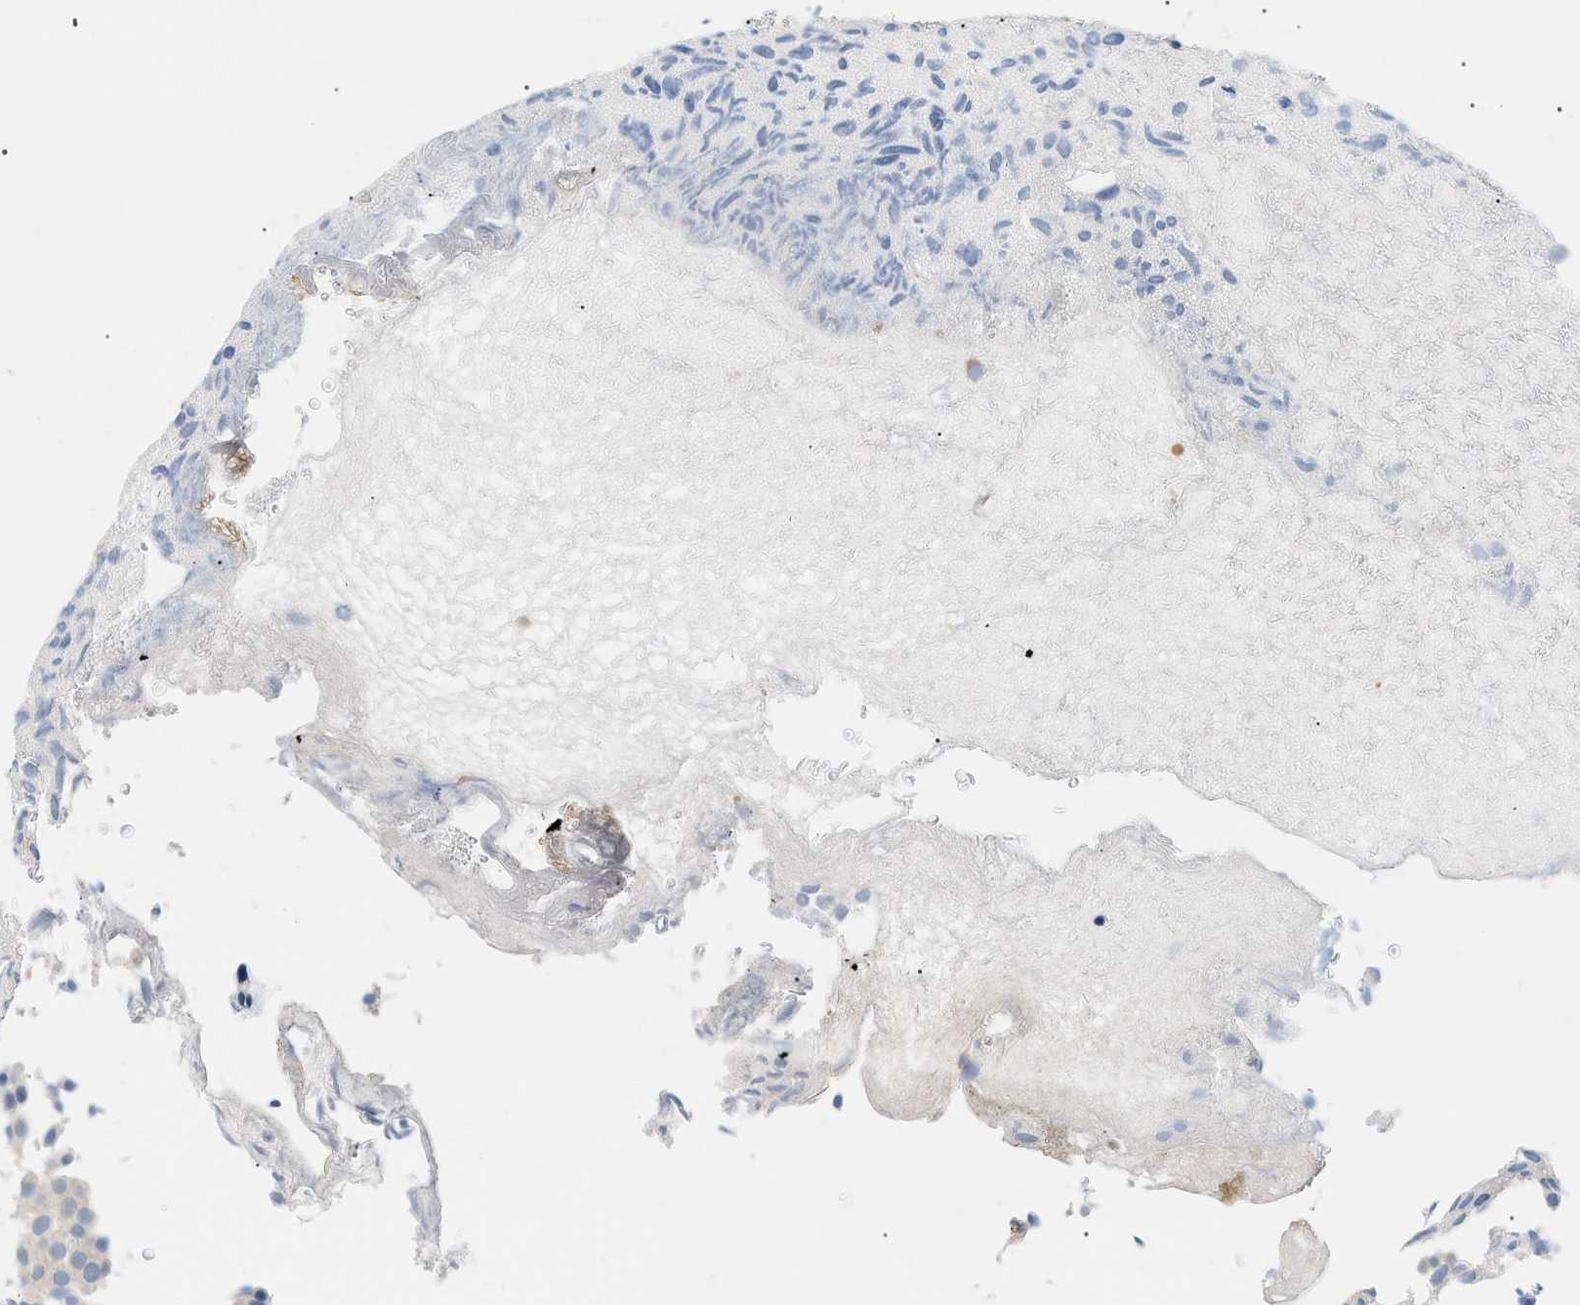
{"staining": {"intensity": "negative", "quantity": "none", "location": "none"}, "tissue": "urothelial cancer", "cell_type": "Tumor cells", "image_type": "cancer", "snomed": [{"axis": "morphology", "description": "Urothelial carcinoma, Low grade"}, {"axis": "topography", "description": "Urinary bladder"}], "caption": "This is an immunohistochemistry image of urothelial carcinoma (low-grade). There is no staining in tumor cells.", "gene": "INPP5D", "patient": {"sex": "male", "age": 78}}